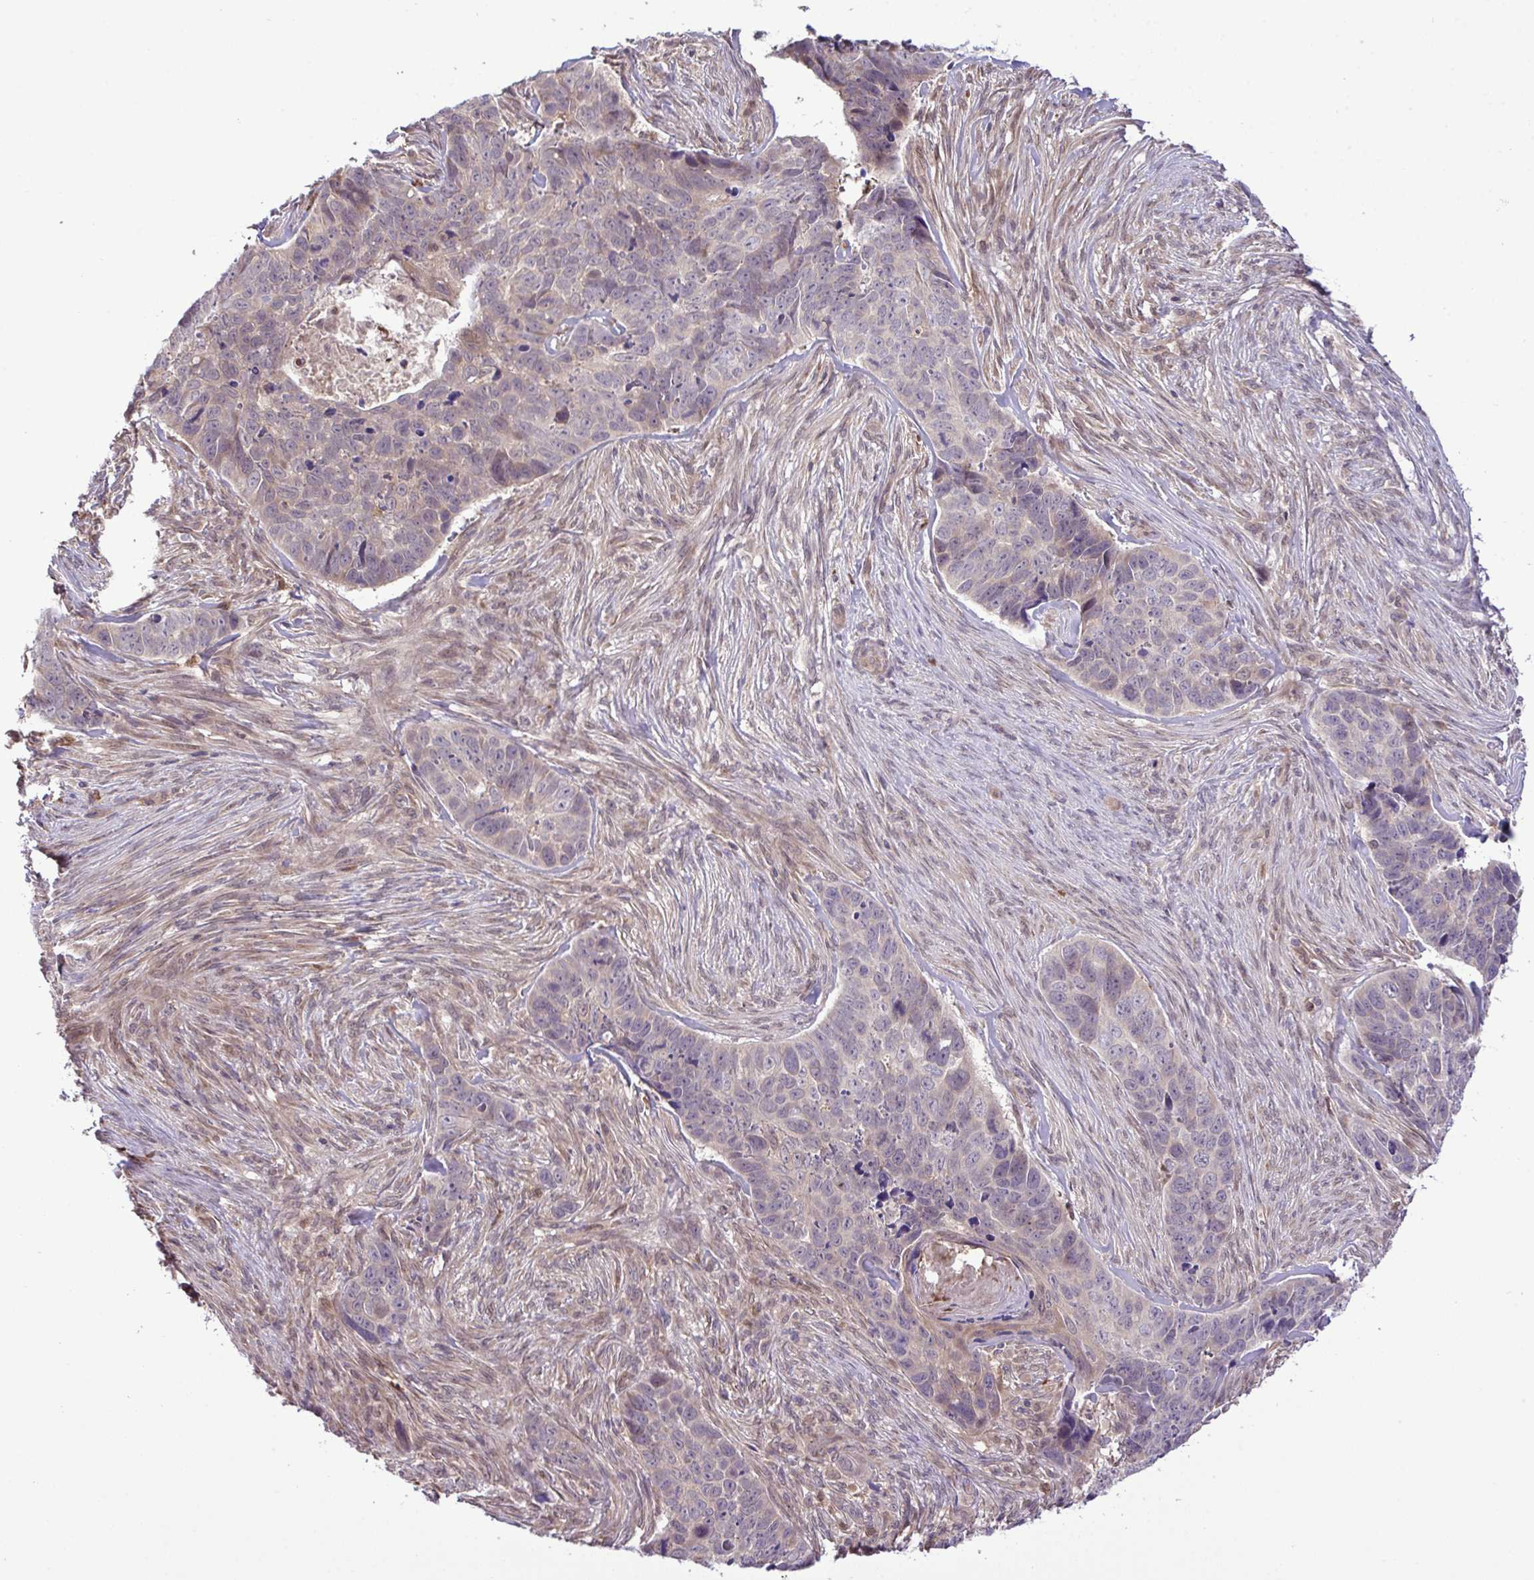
{"staining": {"intensity": "negative", "quantity": "none", "location": "none"}, "tissue": "skin cancer", "cell_type": "Tumor cells", "image_type": "cancer", "snomed": [{"axis": "morphology", "description": "Basal cell carcinoma"}, {"axis": "topography", "description": "Skin"}], "caption": "There is no significant staining in tumor cells of skin basal cell carcinoma. The staining is performed using DAB (3,3'-diaminobenzidine) brown chromogen with nuclei counter-stained in using hematoxylin.", "gene": "CMPK1", "patient": {"sex": "female", "age": 82}}